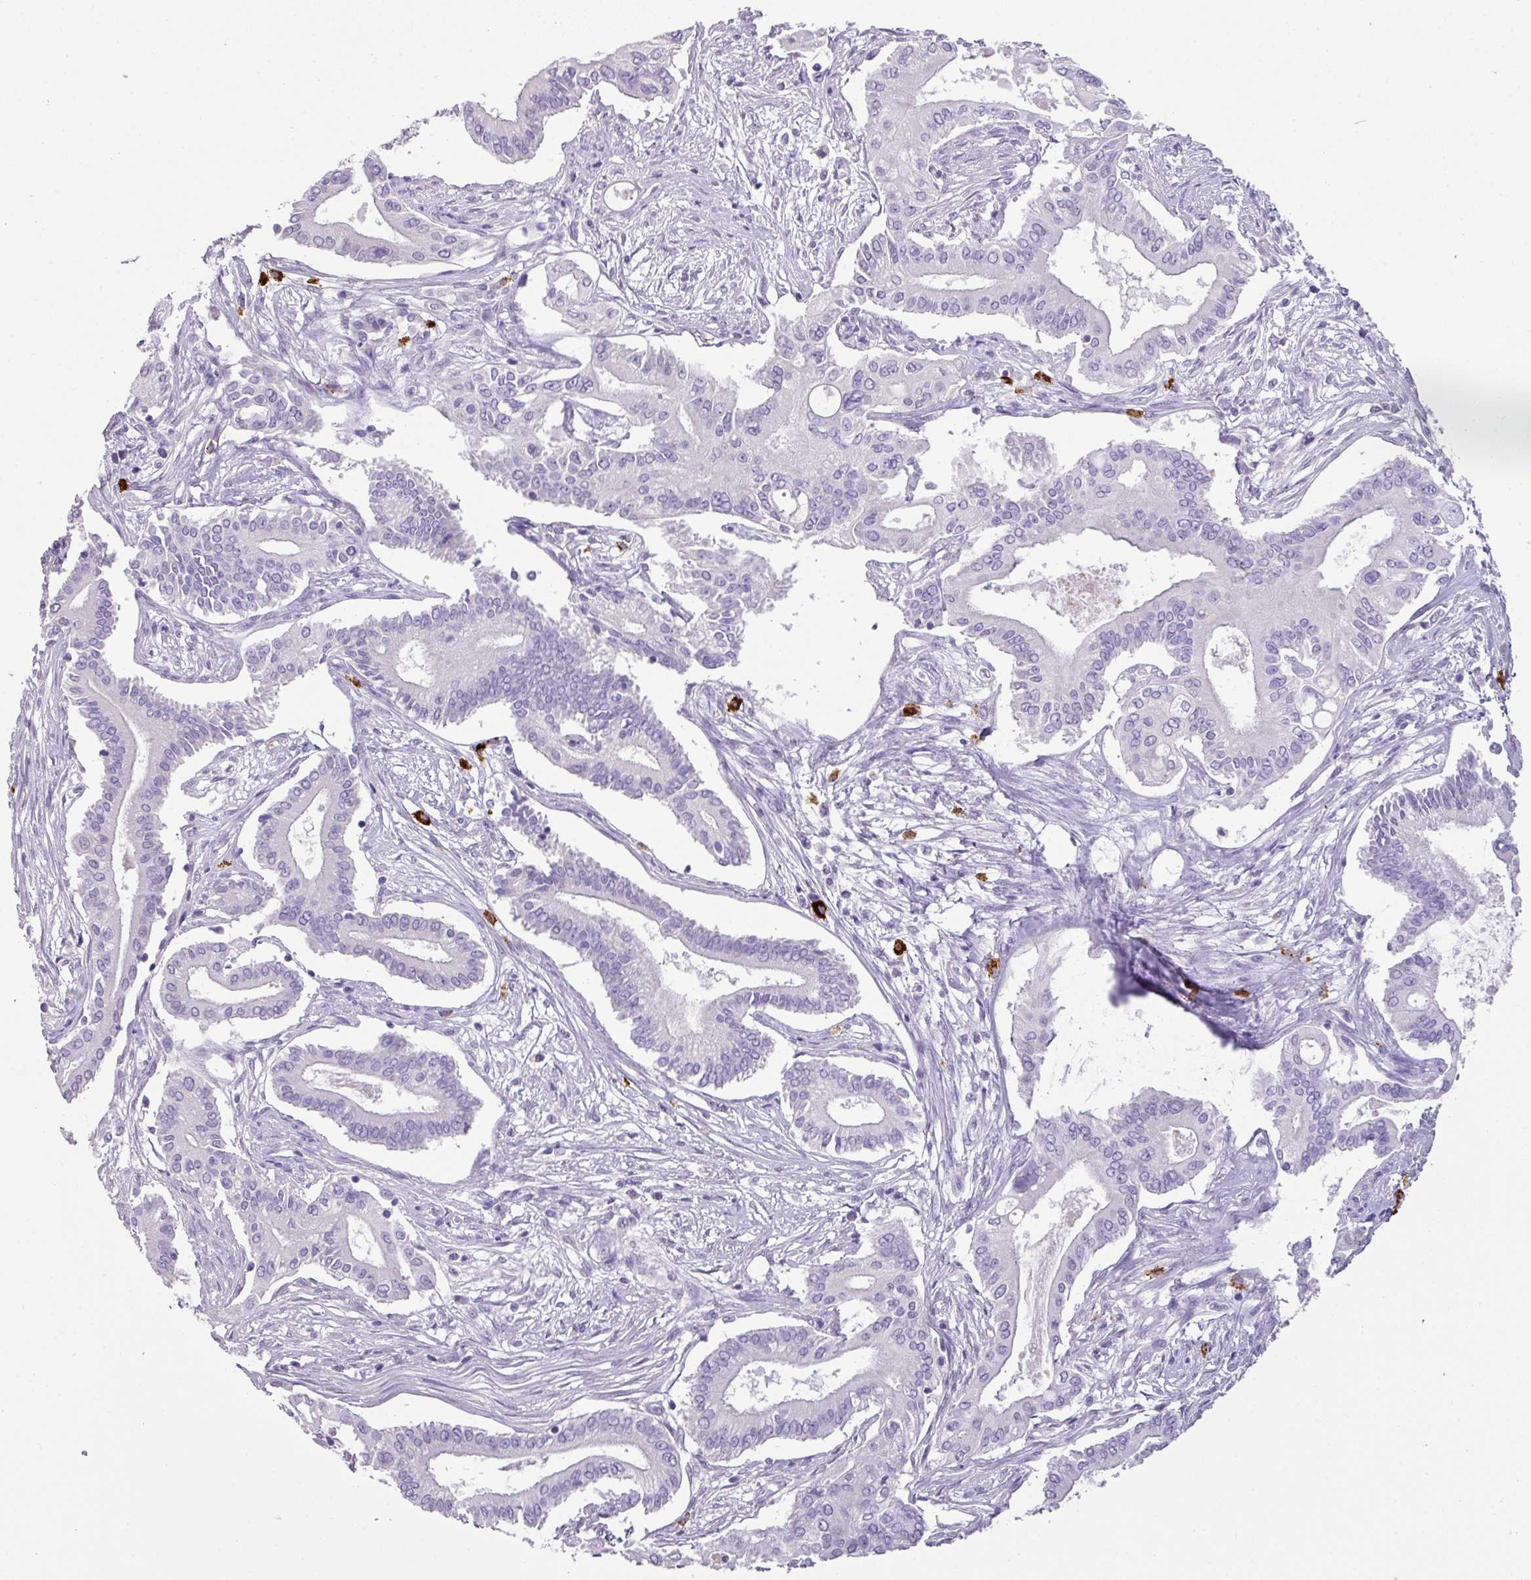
{"staining": {"intensity": "negative", "quantity": "none", "location": "none"}, "tissue": "pancreatic cancer", "cell_type": "Tumor cells", "image_type": "cancer", "snomed": [{"axis": "morphology", "description": "Adenocarcinoma, NOS"}, {"axis": "topography", "description": "Pancreas"}], "caption": "Immunohistochemical staining of human adenocarcinoma (pancreatic) reveals no significant positivity in tumor cells.", "gene": "CTSG", "patient": {"sex": "female", "age": 68}}